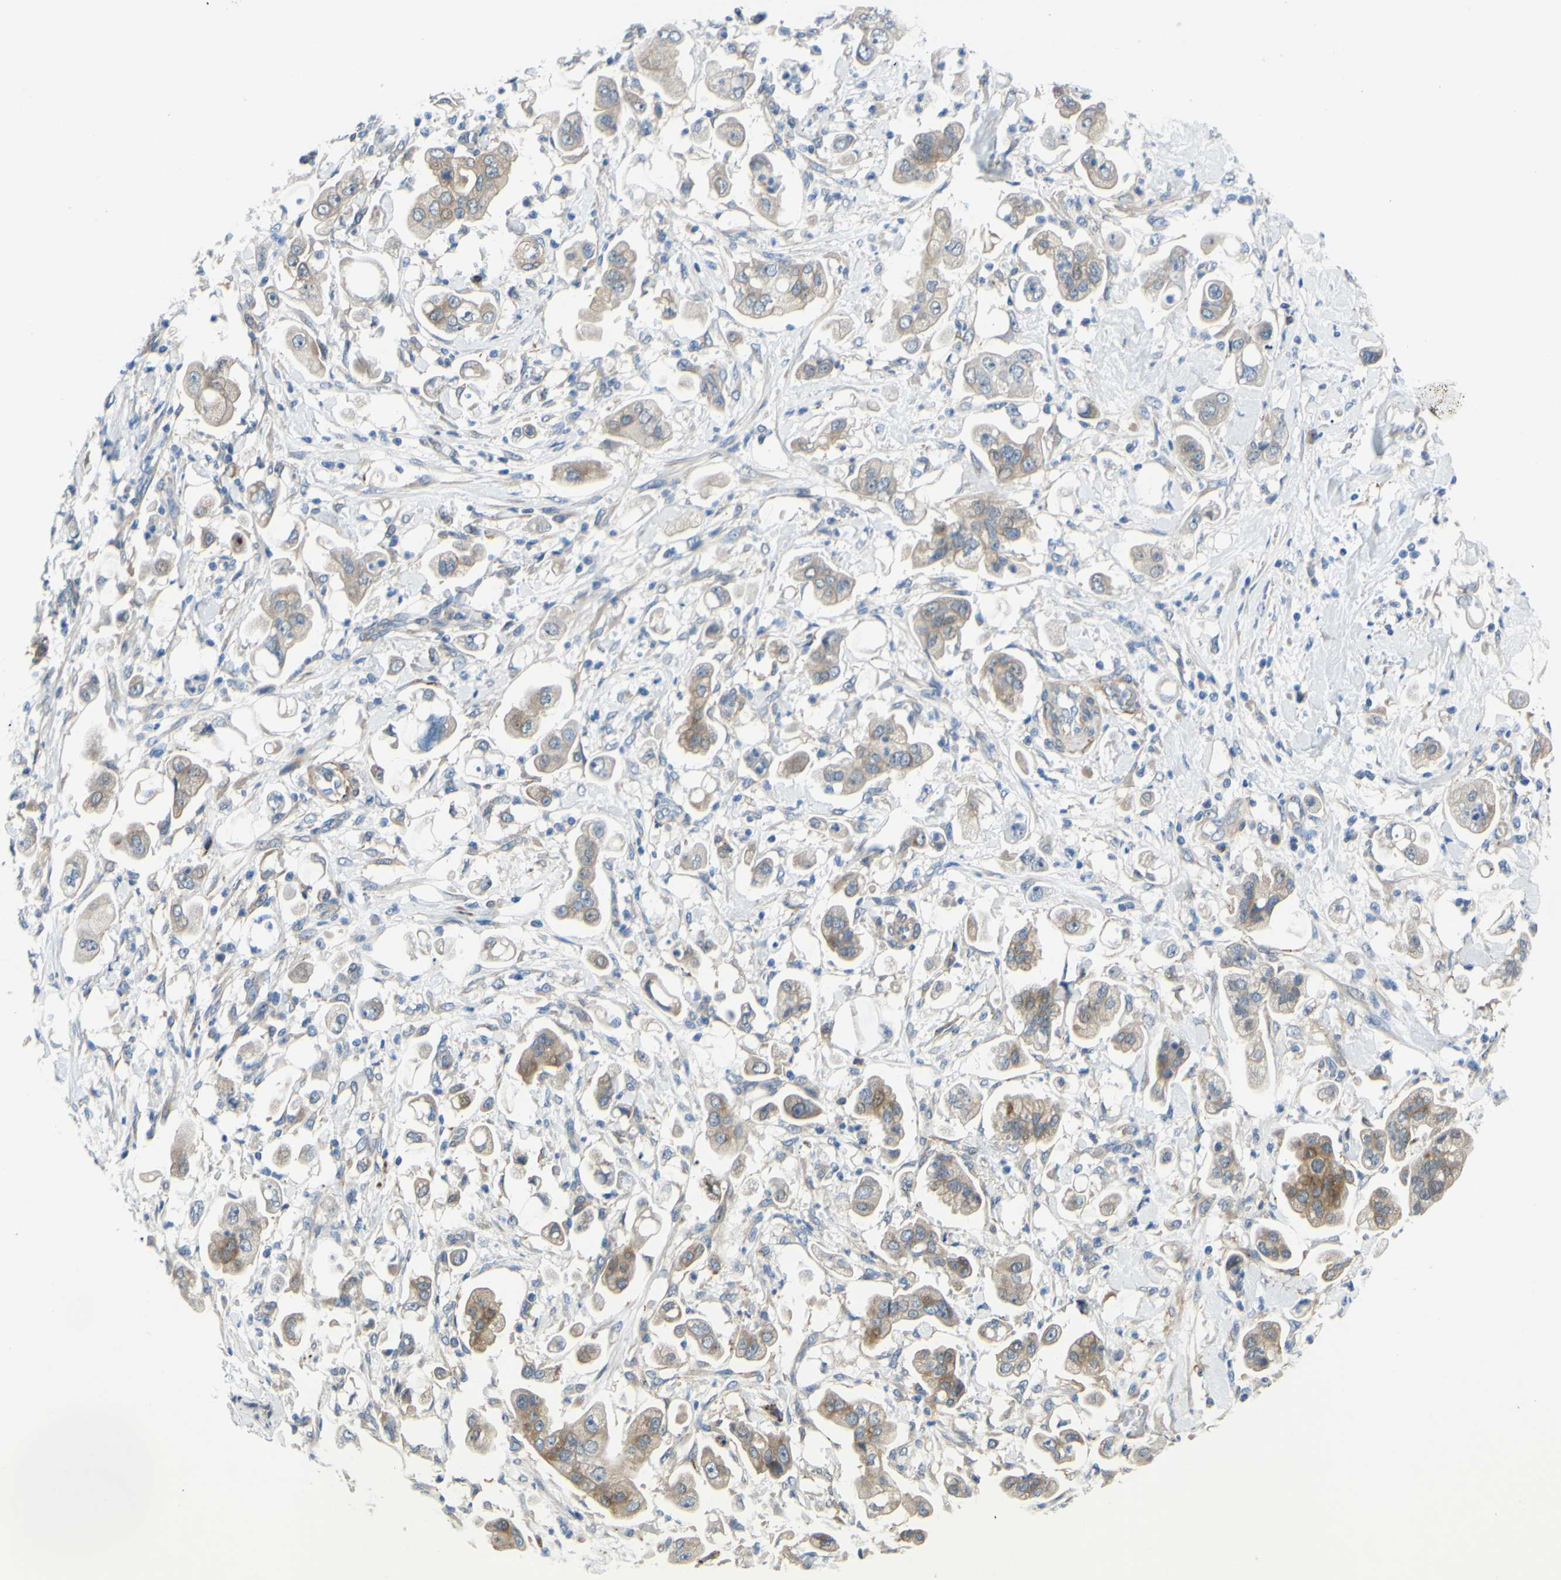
{"staining": {"intensity": "weak", "quantity": ">75%", "location": "cytoplasmic/membranous"}, "tissue": "stomach cancer", "cell_type": "Tumor cells", "image_type": "cancer", "snomed": [{"axis": "morphology", "description": "Adenocarcinoma, NOS"}, {"axis": "topography", "description": "Stomach"}], "caption": "Immunohistochemical staining of human stomach cancer (adenocarcinoma) displays weak cytoplasmic/membranous protein positivity in approximately >75% of tumor cells.", "gene": "ARHGAP1", "patient": {"sex": "male", "age": 62}}